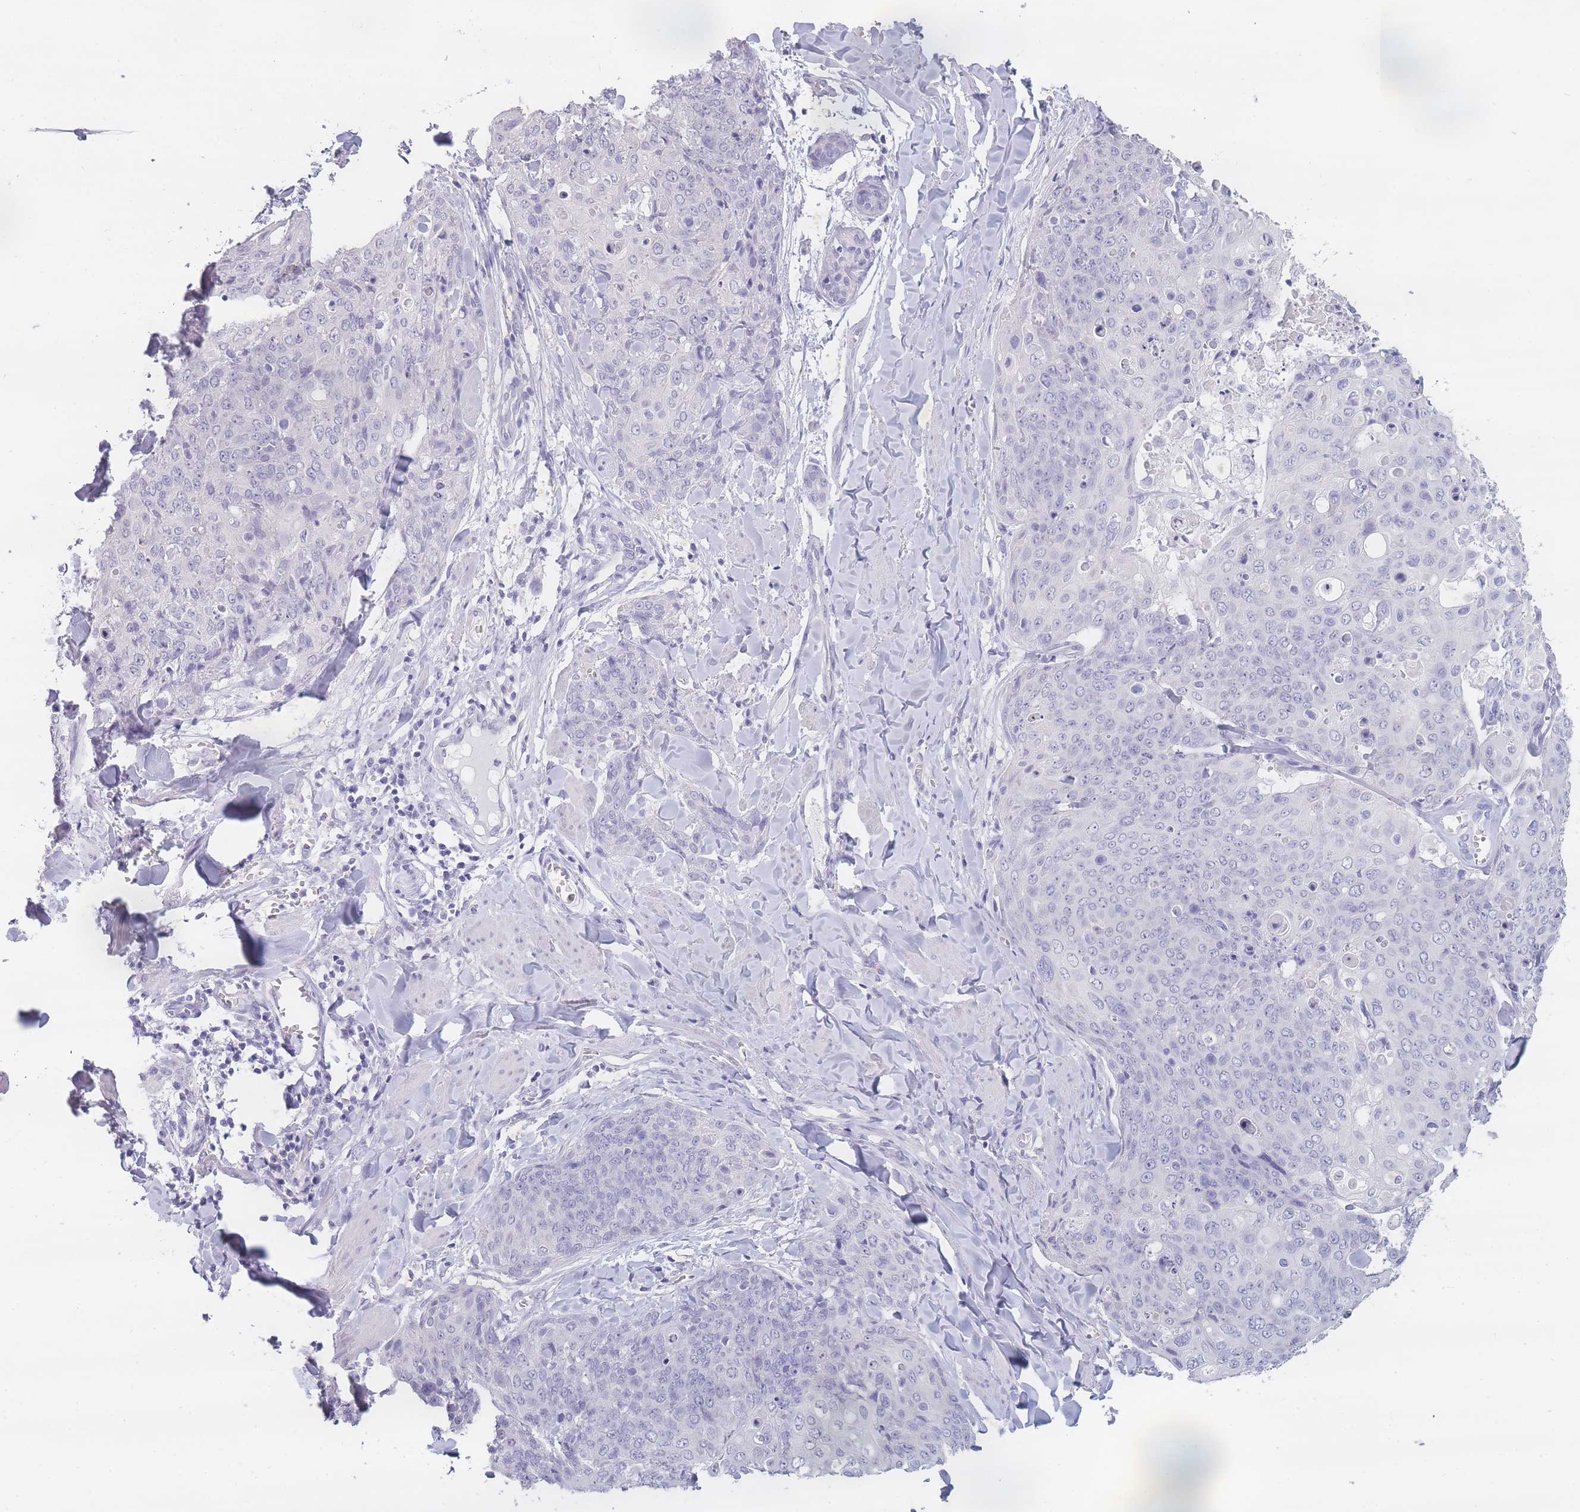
{"staining": {"intensity": "negative", "quantity": "none", "location": "none"}, "tissue": "skin cancer", "cell_type": "Tumor cells", "image_type": "cancer", "snomed": [{"axis": "morphology", "description": "Squamous cell carcinoma, NOS"}, {"axis": "topography", "description": "Skin"}, {"axis": "topography", "description": "Vulva"}], "caption": "Tumor cells are negative for brown protein staining in skin cancer (squamous cell carcinoma). (Stains: DAB (3,3'-diaminobenzidine) immunohistochemistry with hematoxylin counter stain, Microscopy: brightfield microscopy at high magnification).", "gene": "INS", "patient": {"sex": "female", "age": 85}}